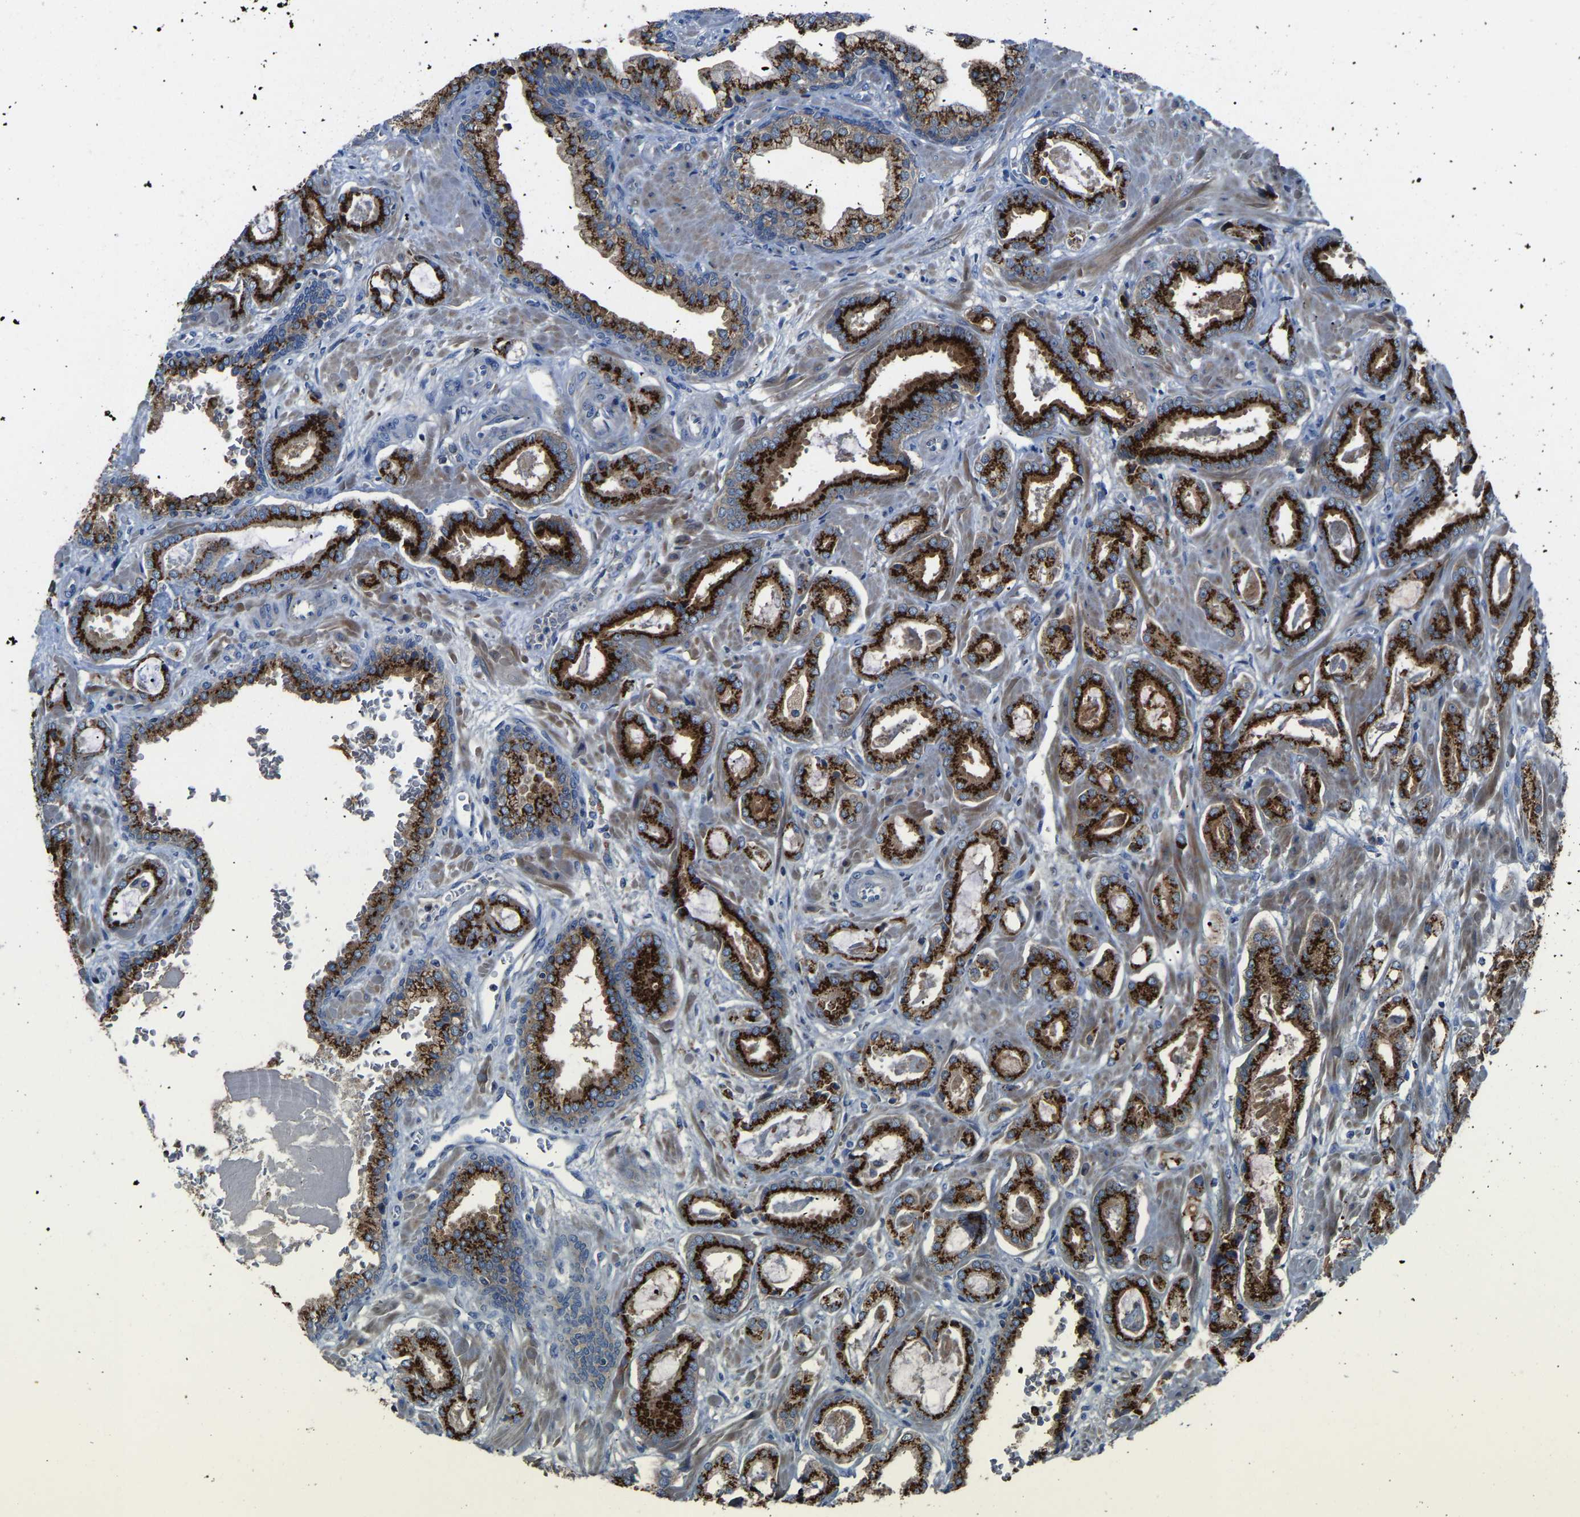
{"staining": {"intensity": "strong", "quantity": ">75%", "location": "cytoplasmic/membranous"}, "tissue": "prostate cancer", "cell_type": "Tumor cells", "image_type": "cancer", "snomed": [{"axis": "morphology", "description": "Adenocarcinoma, Low grade"}, {"axis": "topography", "description": "Prostate"}], "caption": "A high-resolution micrograph shows IHC staining of prostate low-grade adenocarcinoma, which exhibits strong cytoplasmic/membranous staining in approximately >75% of tumor cells.", "gene": "CANT1", "patient": {"sex": "male", "age": 53}}